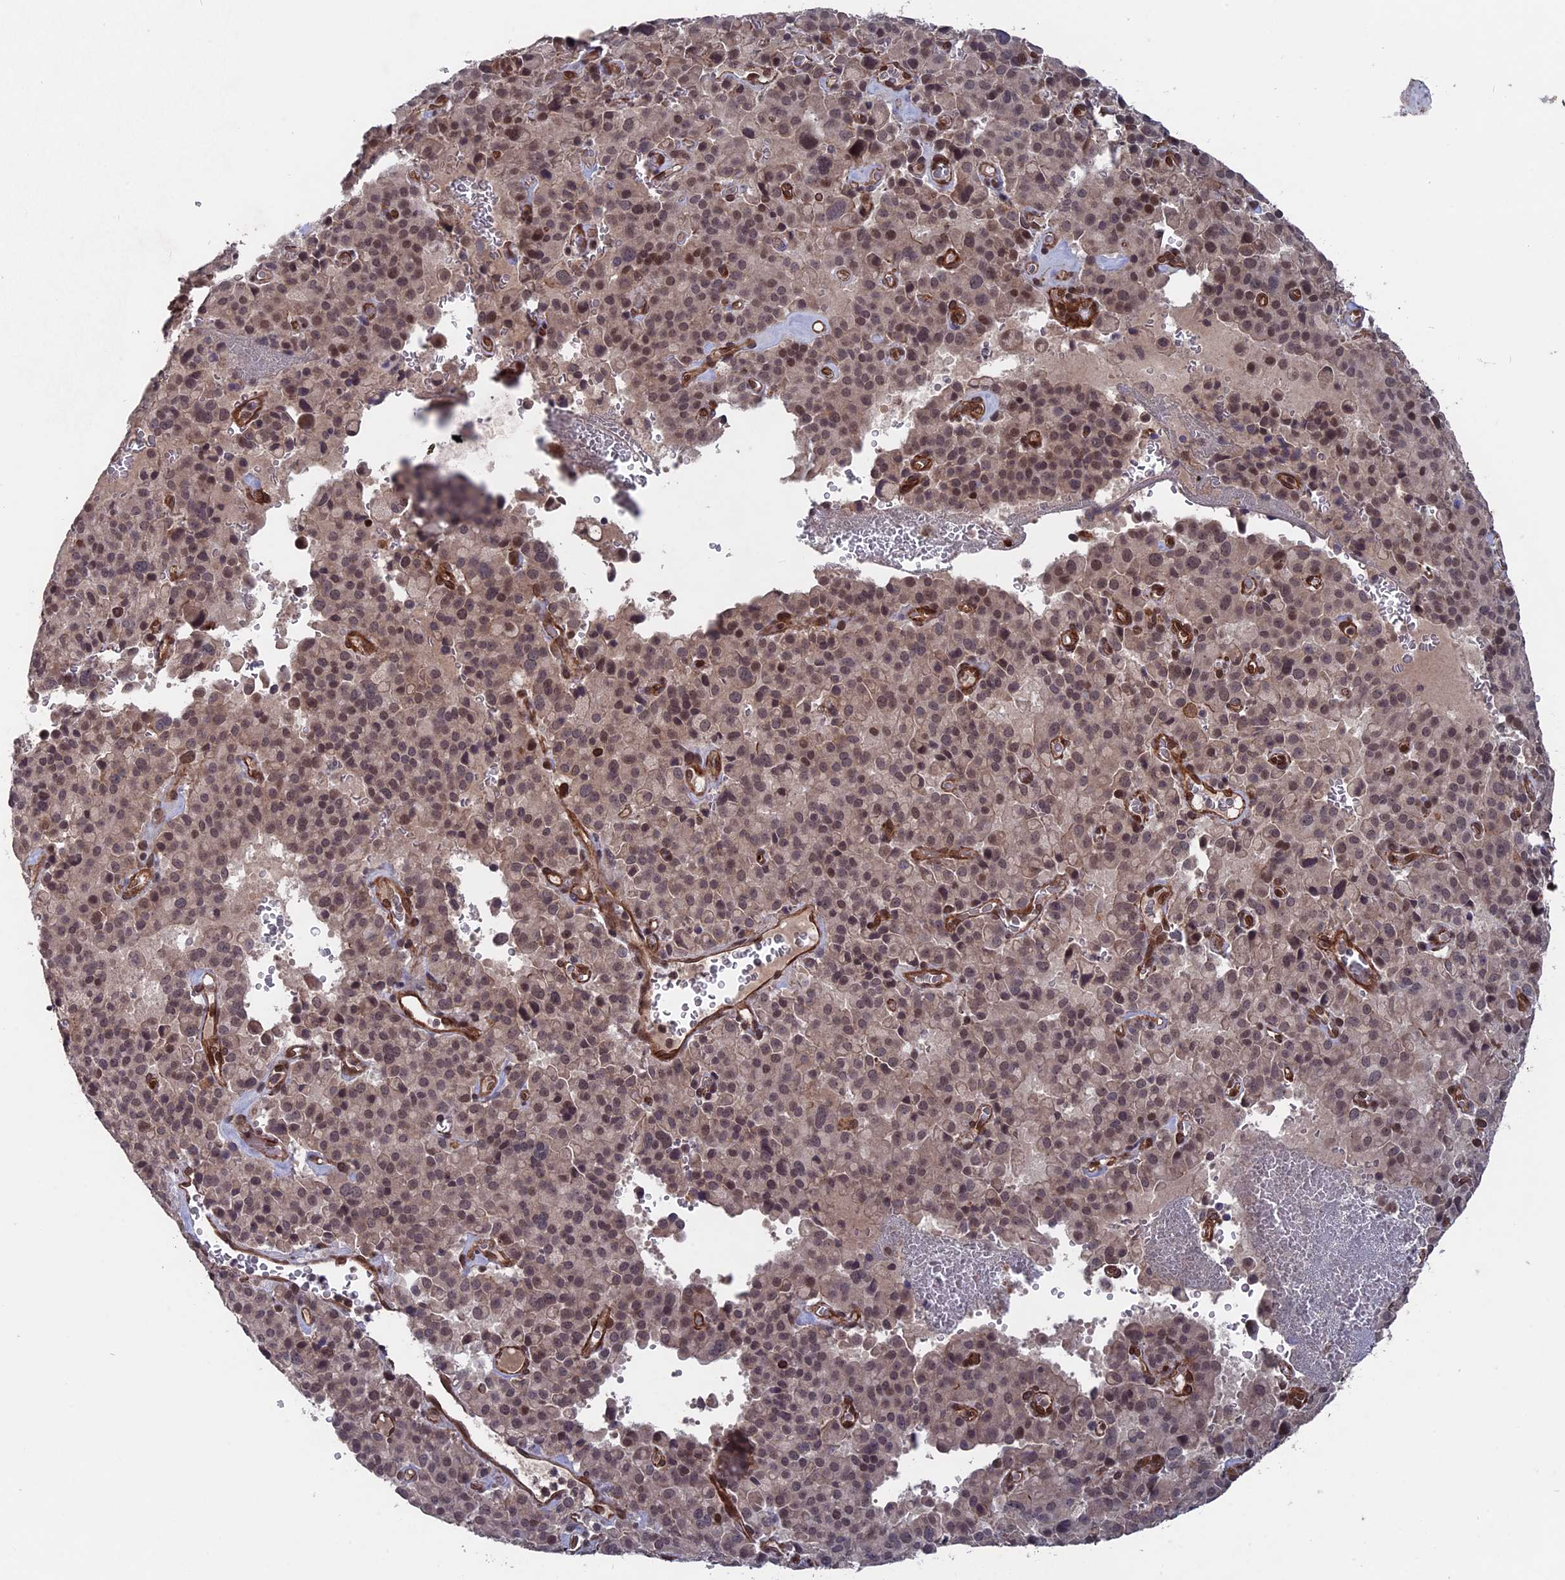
{"staining": {"intensity": "moderate", "quantity": ">75%", "location": "nuclear"}, "tissue": "pancreatic cancer", "cell_type": "Tumor cells", "image_type": "cancer", "snomed": [{"axis": "morphology", "description": "Adenocarcinoma, NOS"}, {"axis": "topography", "description": "Pancreas"}], "caption": "A brown stain shows moderate nuclear staining of a protein in pancreatic cancer (adenocarcinoma) tumor cells. (DAB = brown stain, brightfield microscopy at high magnification).", "gene": "NOSIP", "patient": {"sex": "male", "age": 65}}